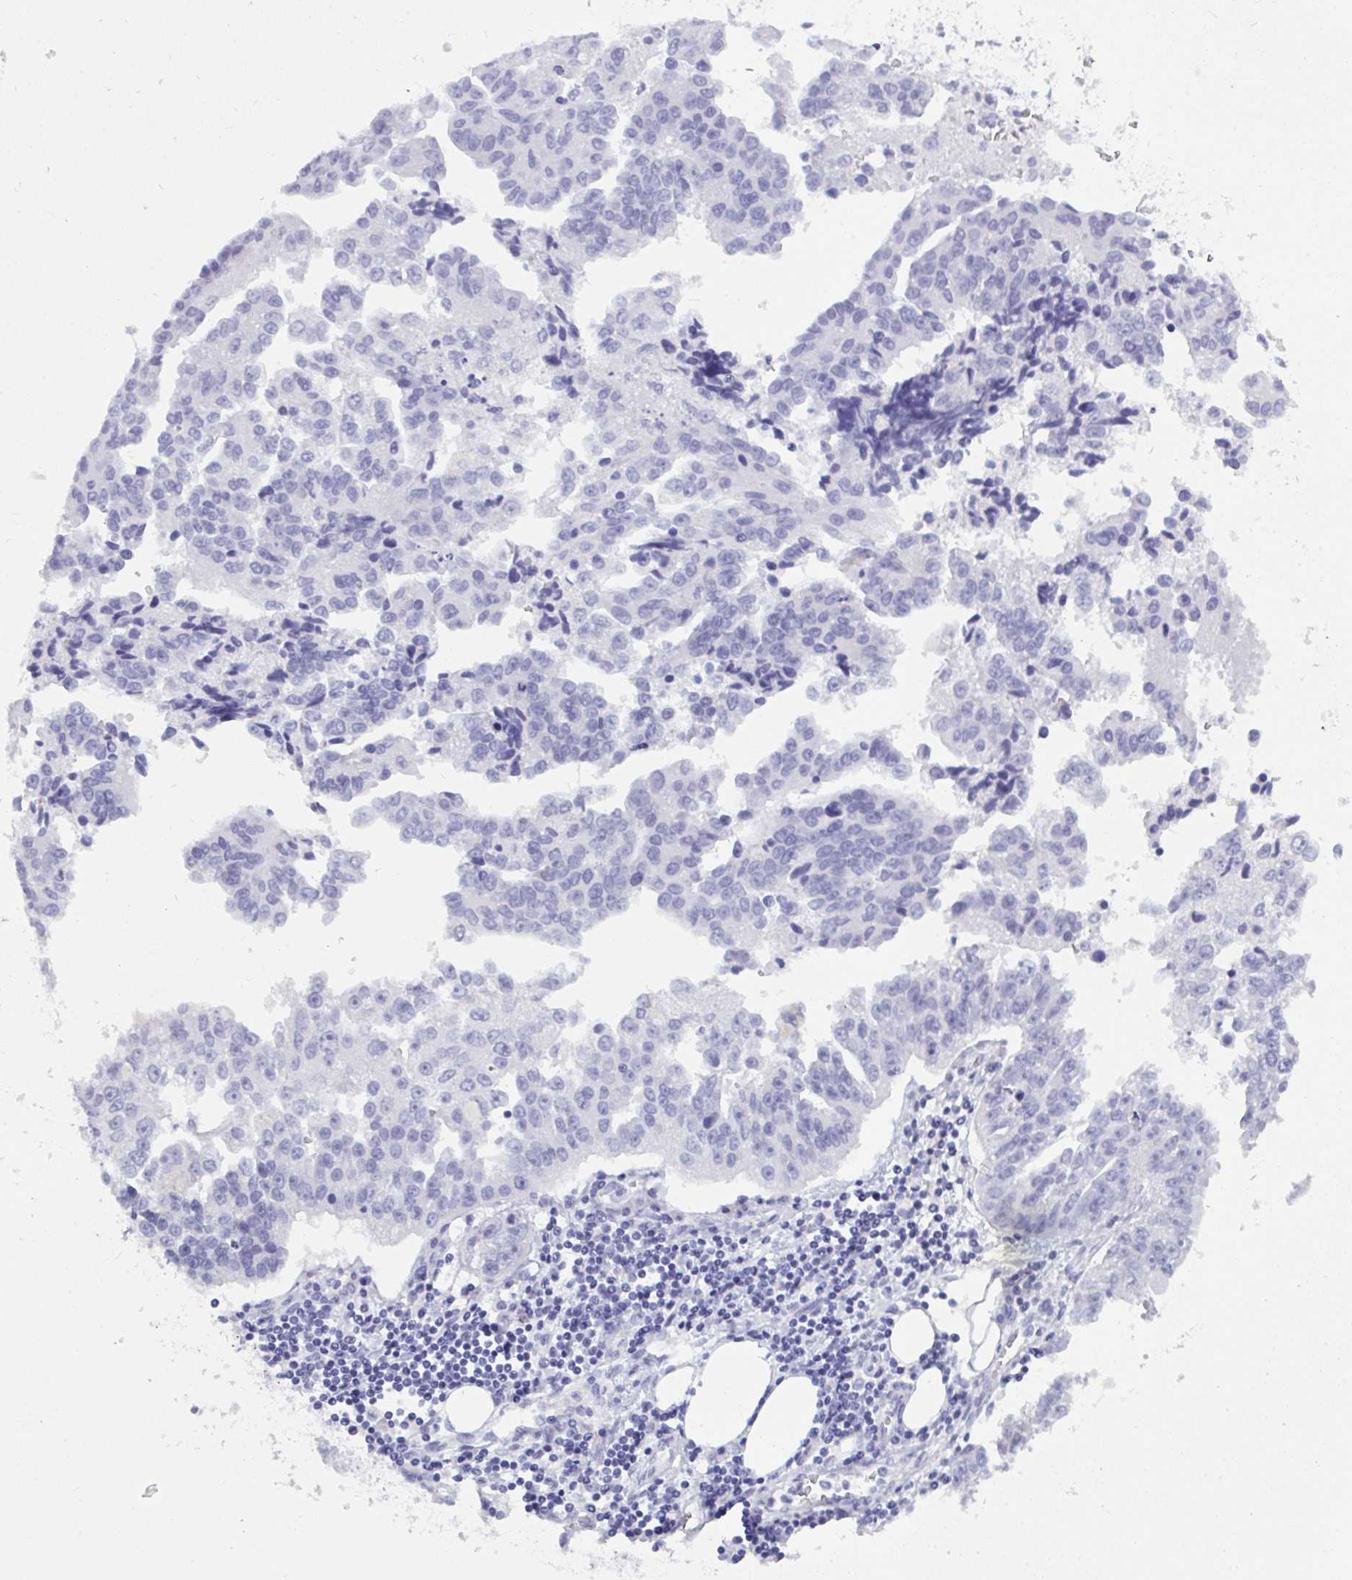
{"staining": {"intensity": "negative", "quantity": "none", "location": "none"}, "tissue": "ovarian cancer", "cell_type": "Tumor cells", "image_type": "cancer", "snomed": [{"axis": "morphology", "description": "Cystadenocarcinoma, serous, NOS"}, {"axis": "topography", "description": "Ovary"}], "caption": "The immunohistochemistry (IHC) micrograph has no significant expression in tumor cells of ovarian cancer tissue.", "gene": "PRDM9", "patient": {"sex": "female", "age": 75}}